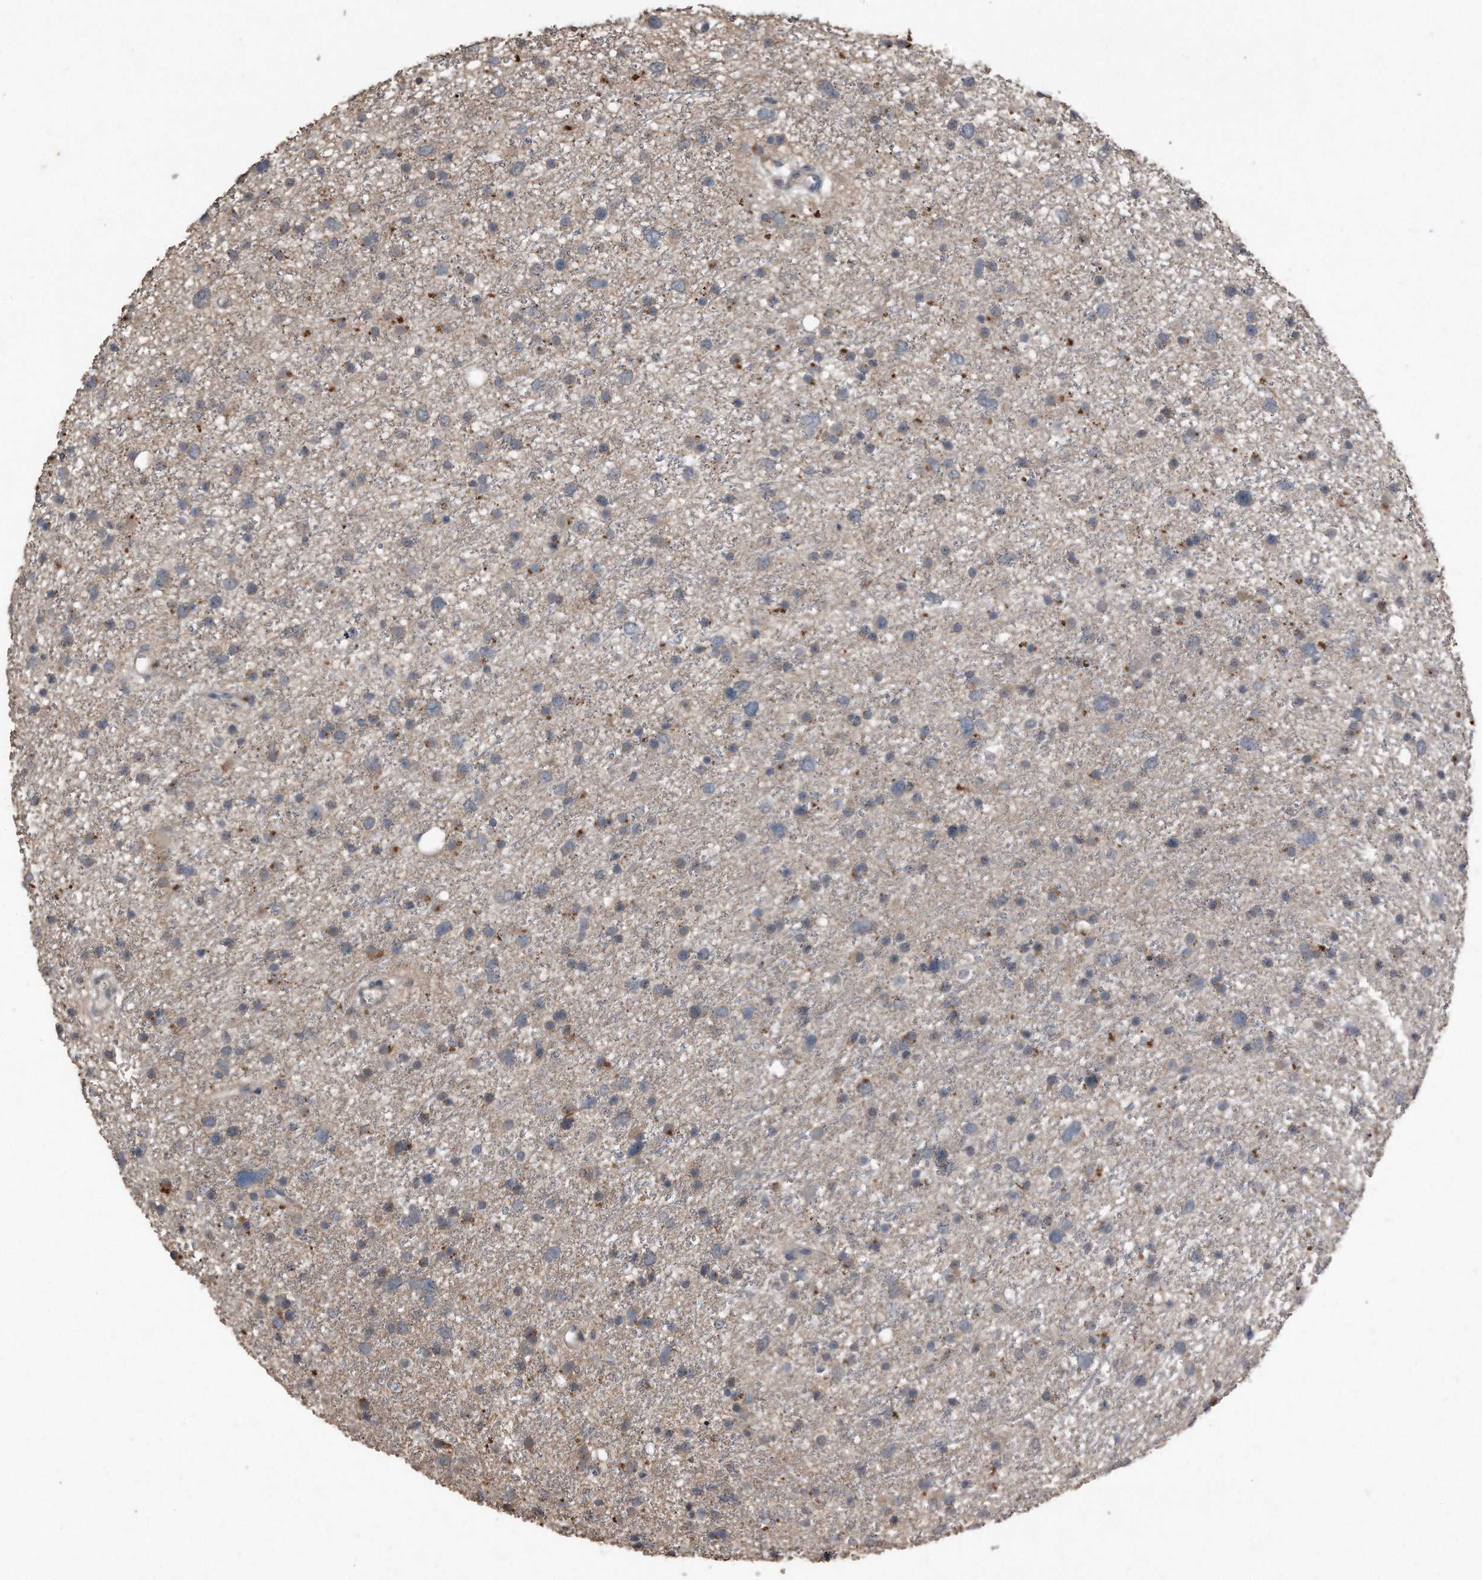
{"staining": {"intensity": "weak", "quantity": "25%-75%", "location": "cytoplasmic/membranous"}, "tissue": "glioma", "cell_type": "Tumor cells", "image_type": "cancer", "snomed": [{"axis": "morphology", "description": "Glioma, malignant, Low grade"}, {"axis": "topography", "description": "Cerebral cortex"}], "caption": "Human malignant glioma (low-grade) stained with a brown dye reveals weak cytoplasmic/membranous positive staining in about 25%-75% of tumor cells.", "gene": "ANKRD10", "patient": {"sex": "female", "age": 39}}